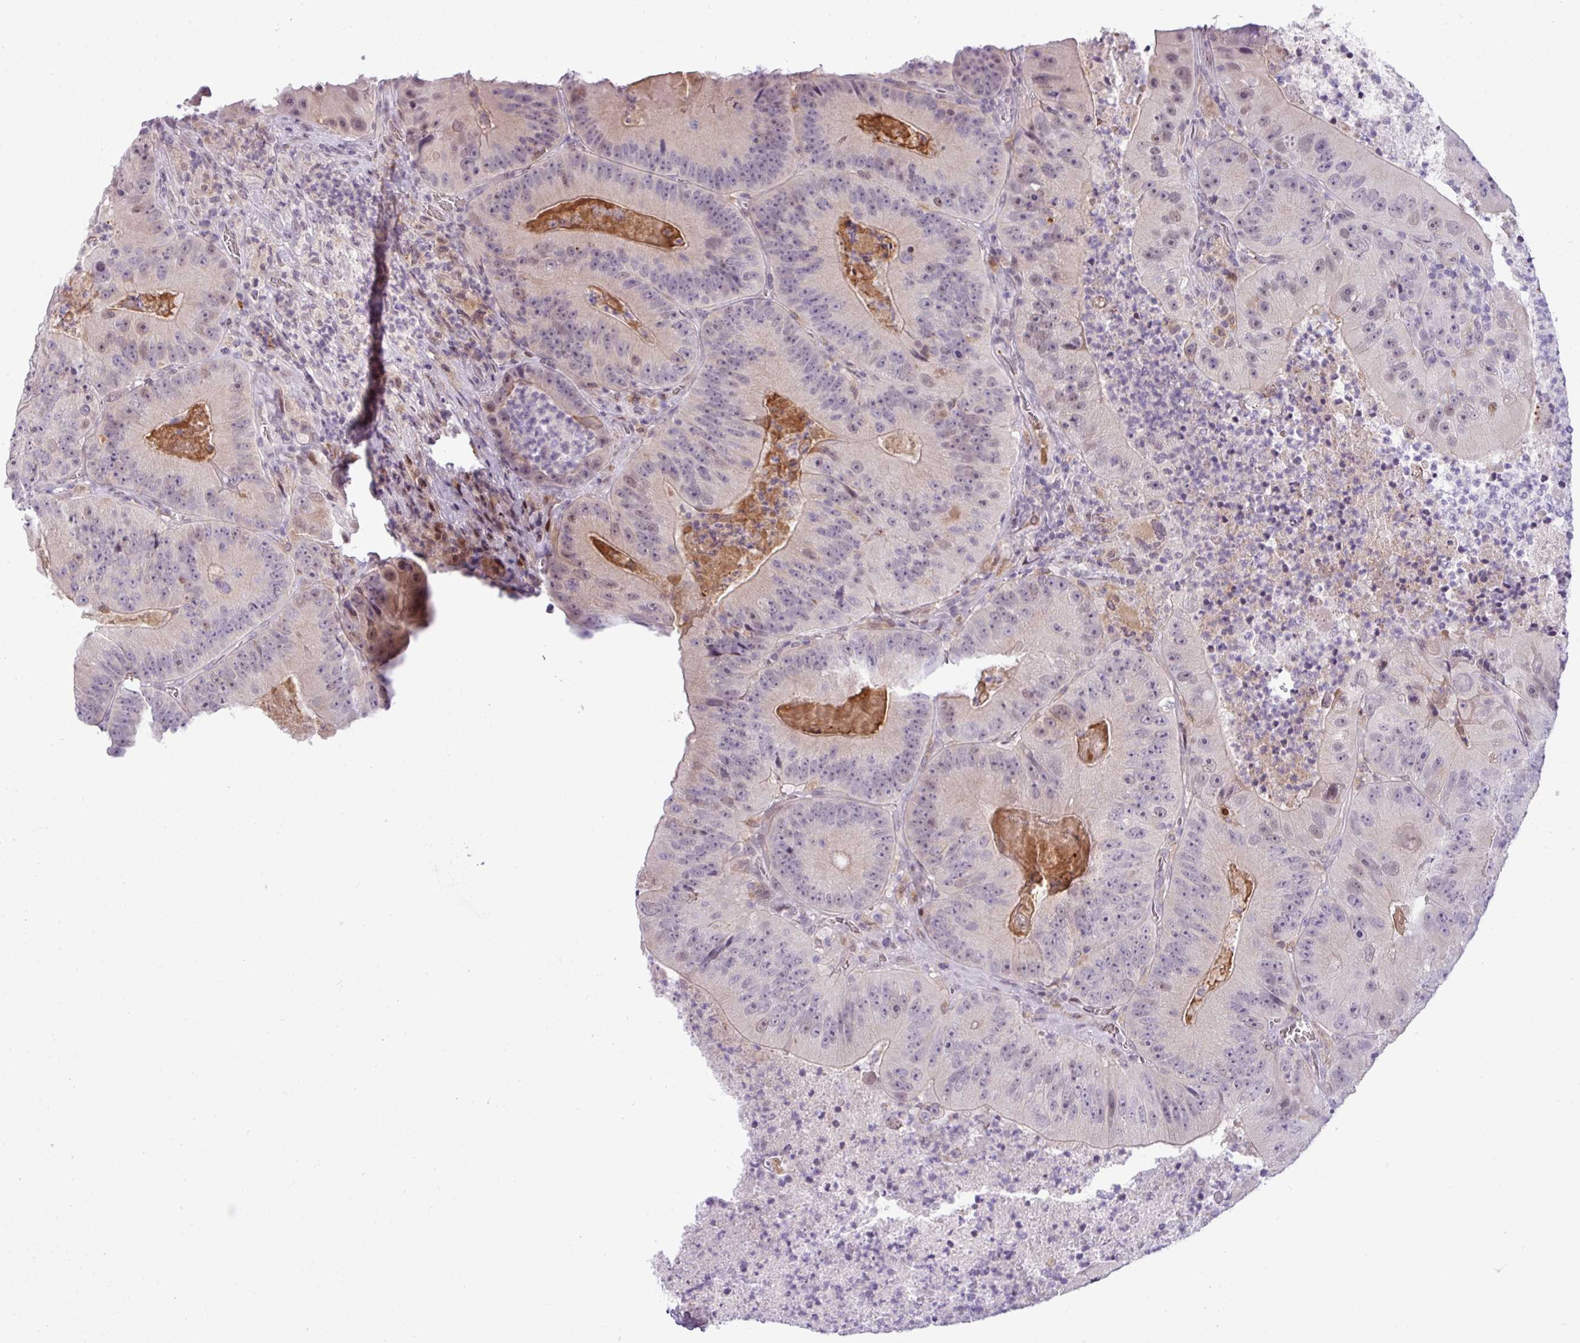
{"staining": {"intensity": "negative", "quantity": "none", "location": "none"}, "tissue": "colorectal cancer", "cell_type": "Tumor cells", "image_type": "cancer", "snomed": [{"axis": "morphology", "description": "Adenocarcinoma, NOS"}, {"axis": "topography", "description": "Colon"}], "caption": "Adenocarcinoma (colorectal) stained for a protein using immunohistochemistry (IHC) demonstrates no expression tumor cells.", "gene": "SLC66A2", "patient": {"sex": "female", "age": 86}}